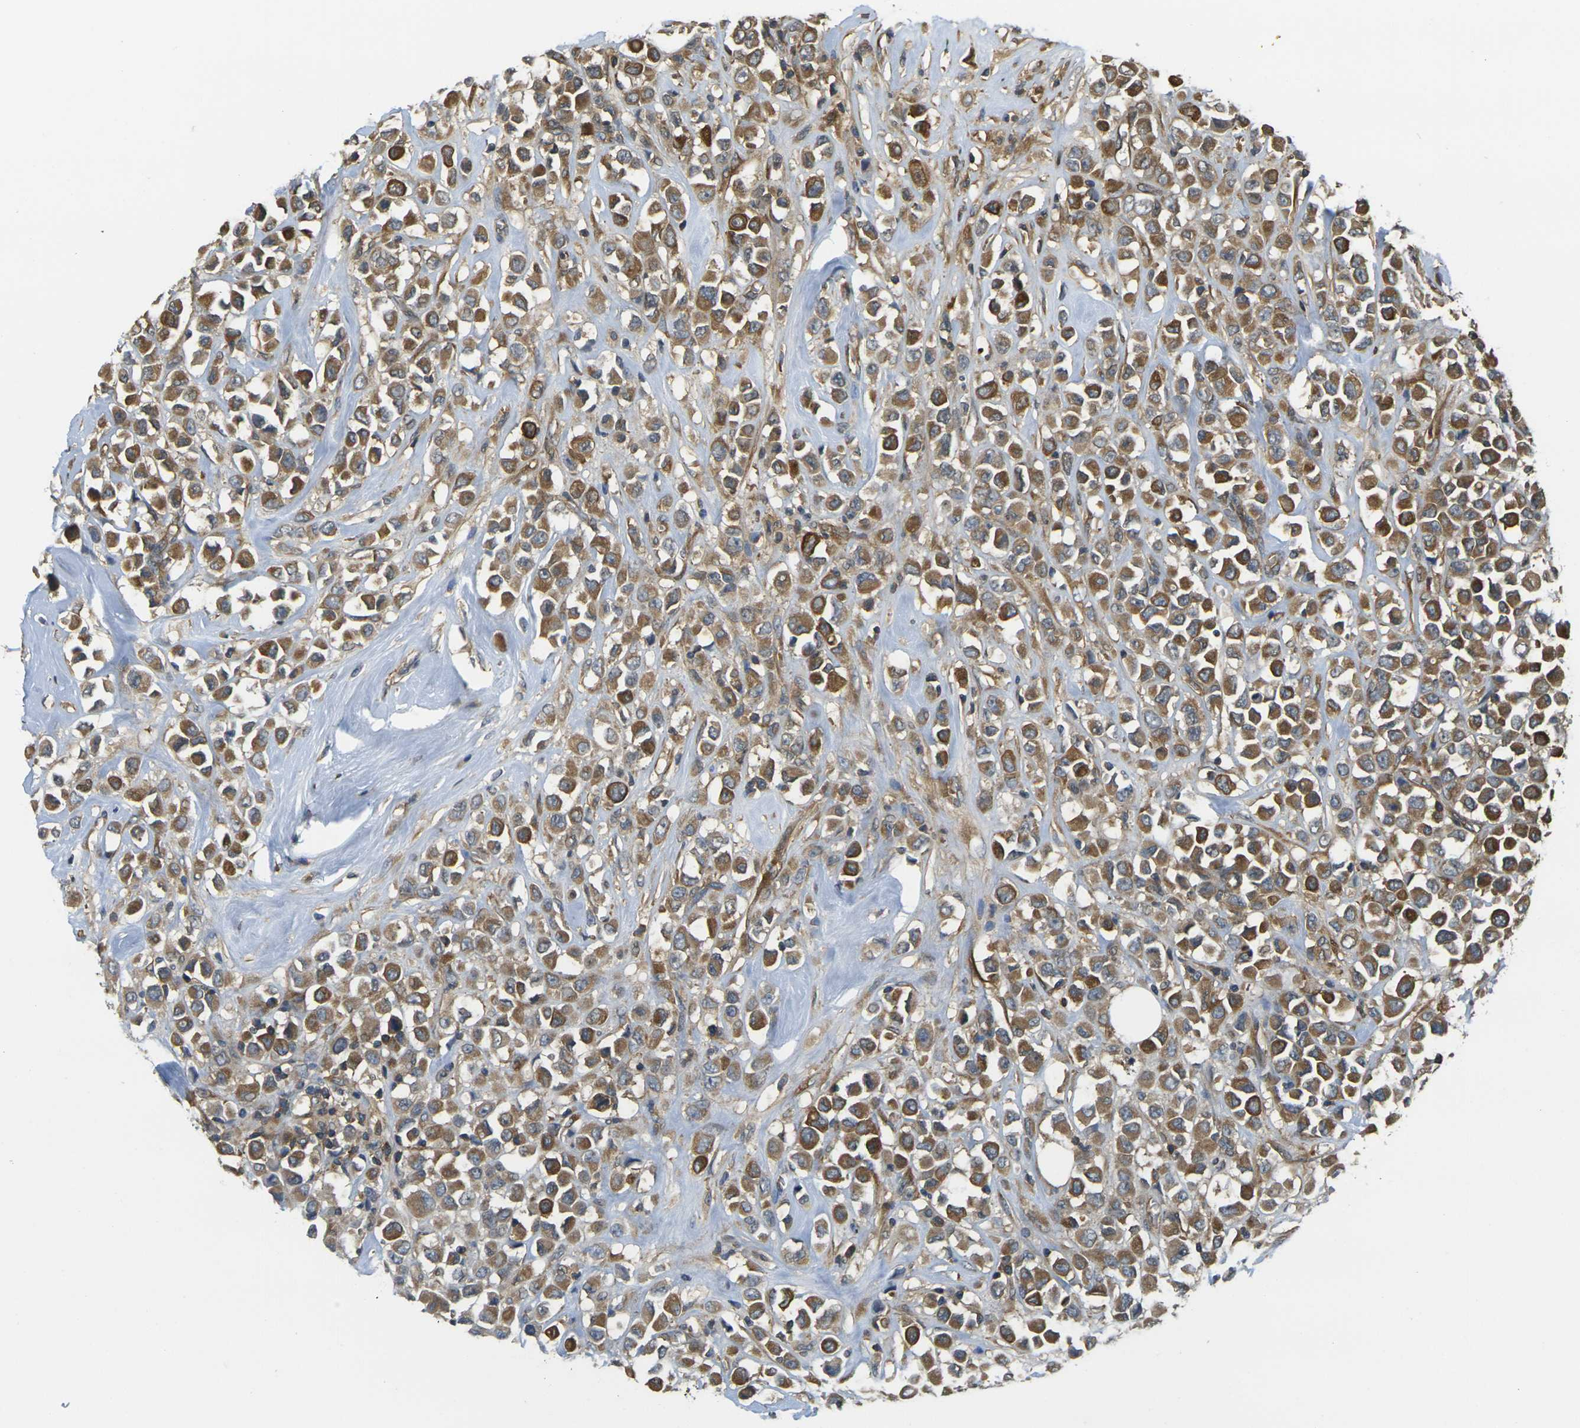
{"staining": {"intensity": "moderate", "quantity": ">75%", "location": "cytoplasmic/membranous"}, "tissue": "breast cancer", "cell_type": "Tumor cells", "image_type": "cancer", "snomed": [{"axis": "morphology", "description": "Duct carcinoma"}, {"axis": "topography", "description": "Breast"}], "caption": "DAB (3,3'-diaminobenzidine) immunohistochemical staining of breast cancer (intraductal carcinoma) reveals moderate cytoplasmic/membranous protein expression in about >75% of tumor cells.", "gene": "CAST", "patient": {"sex": "female", "age": 61}}